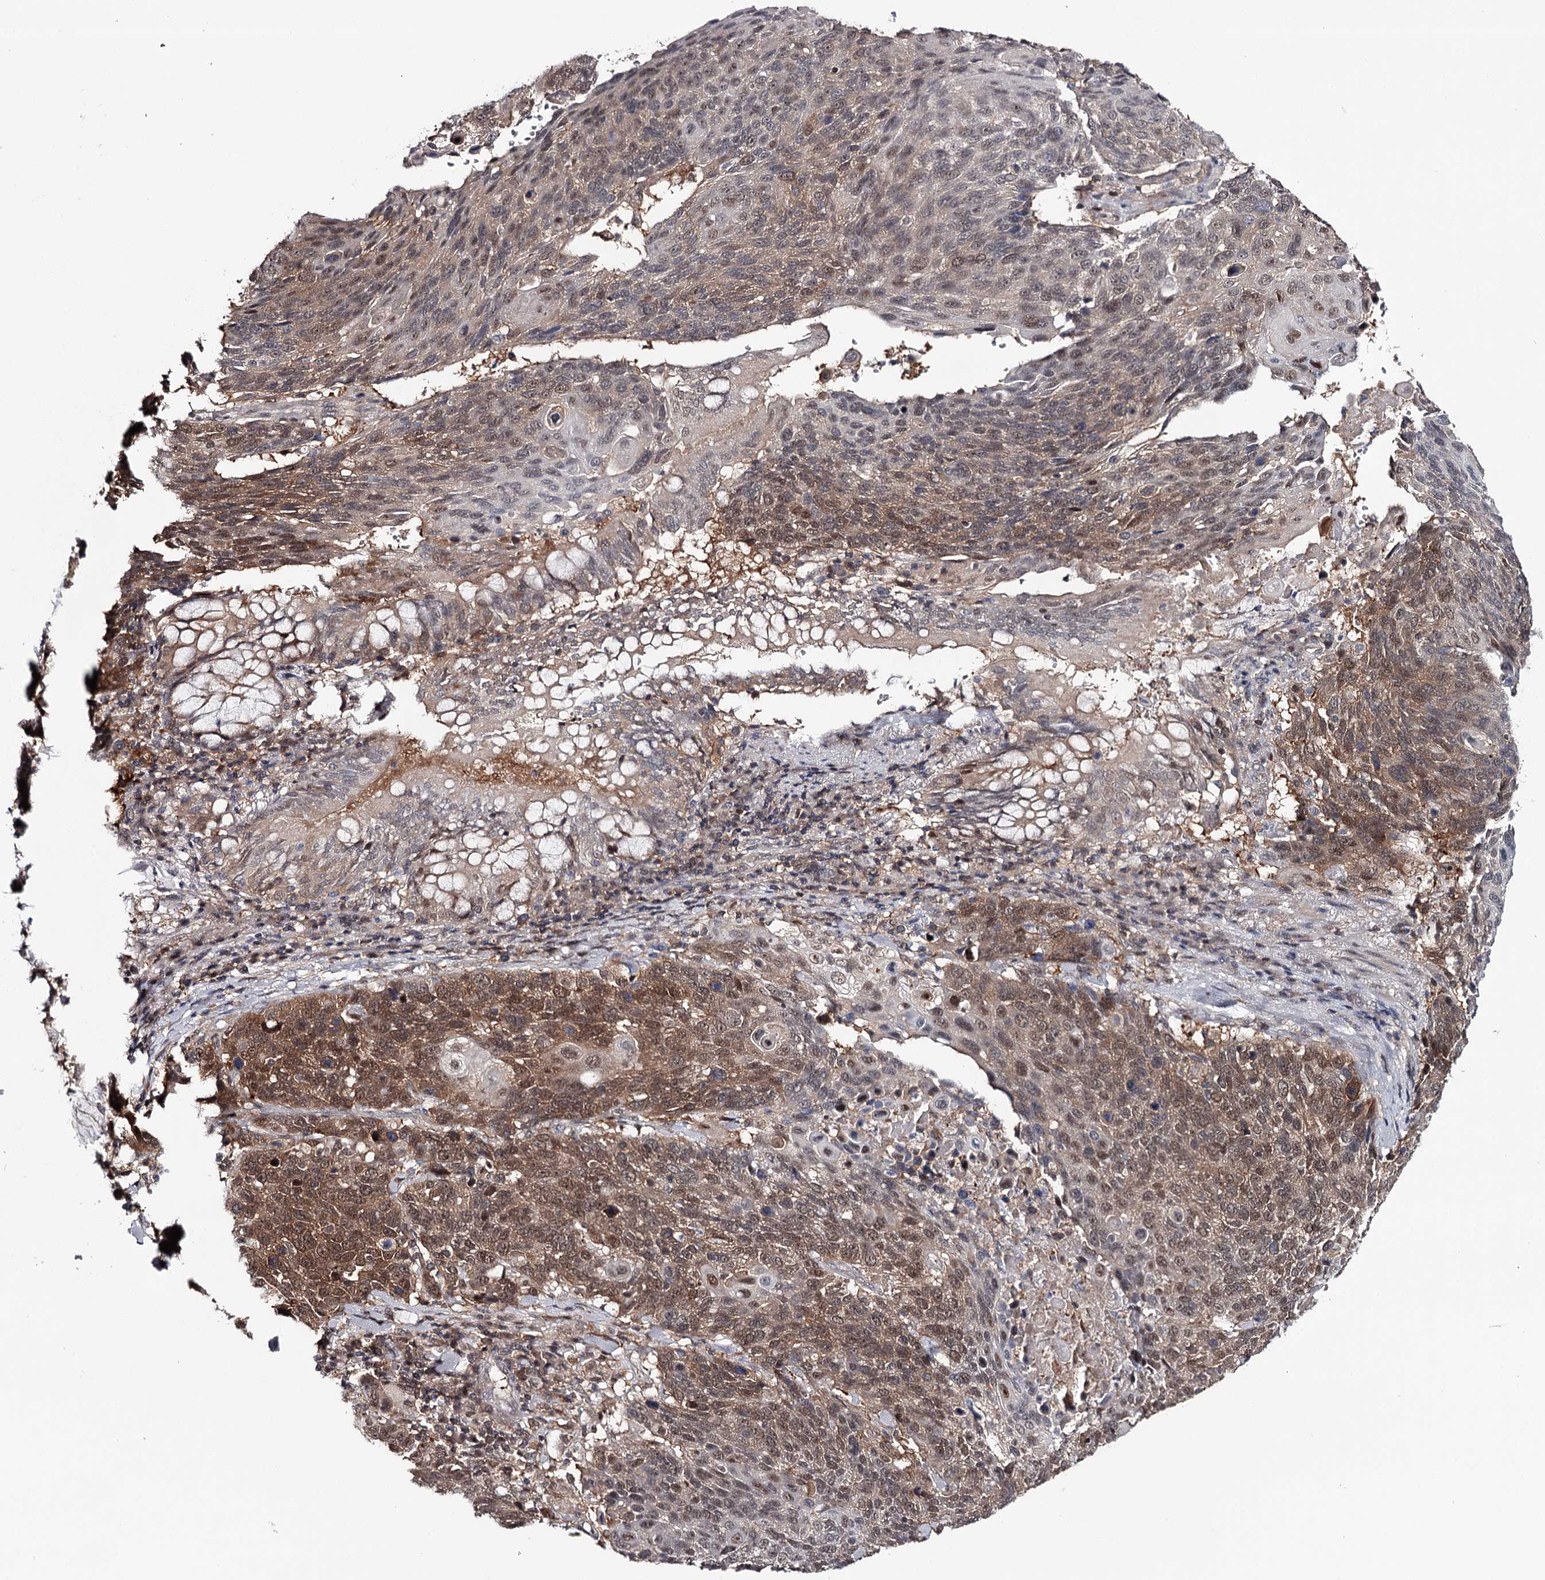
{"staining": {"intensity": "moderate", "quantity": ">75%", "location": "cytoplasmic/membranous,nuclear"}, "tissue": "lung cancer", "cell_type": "Tumor cells", "image_type": "cancer", "snomed": [{"axis": "morphology", "description": "Squamous cell carcinoma, NOS"}, {"axis": "topography", "description": "Lung"}], "caption": "Immunohistochemical staining of squamous cell carcinoma (lung) demonstrates medium levels of moderate cytoplasmic/membranous and nuclear protein expression in approximately >75% of tumor cells.", "gene": "GTSF1", "patient": {"sex": "male", "age": 66}}